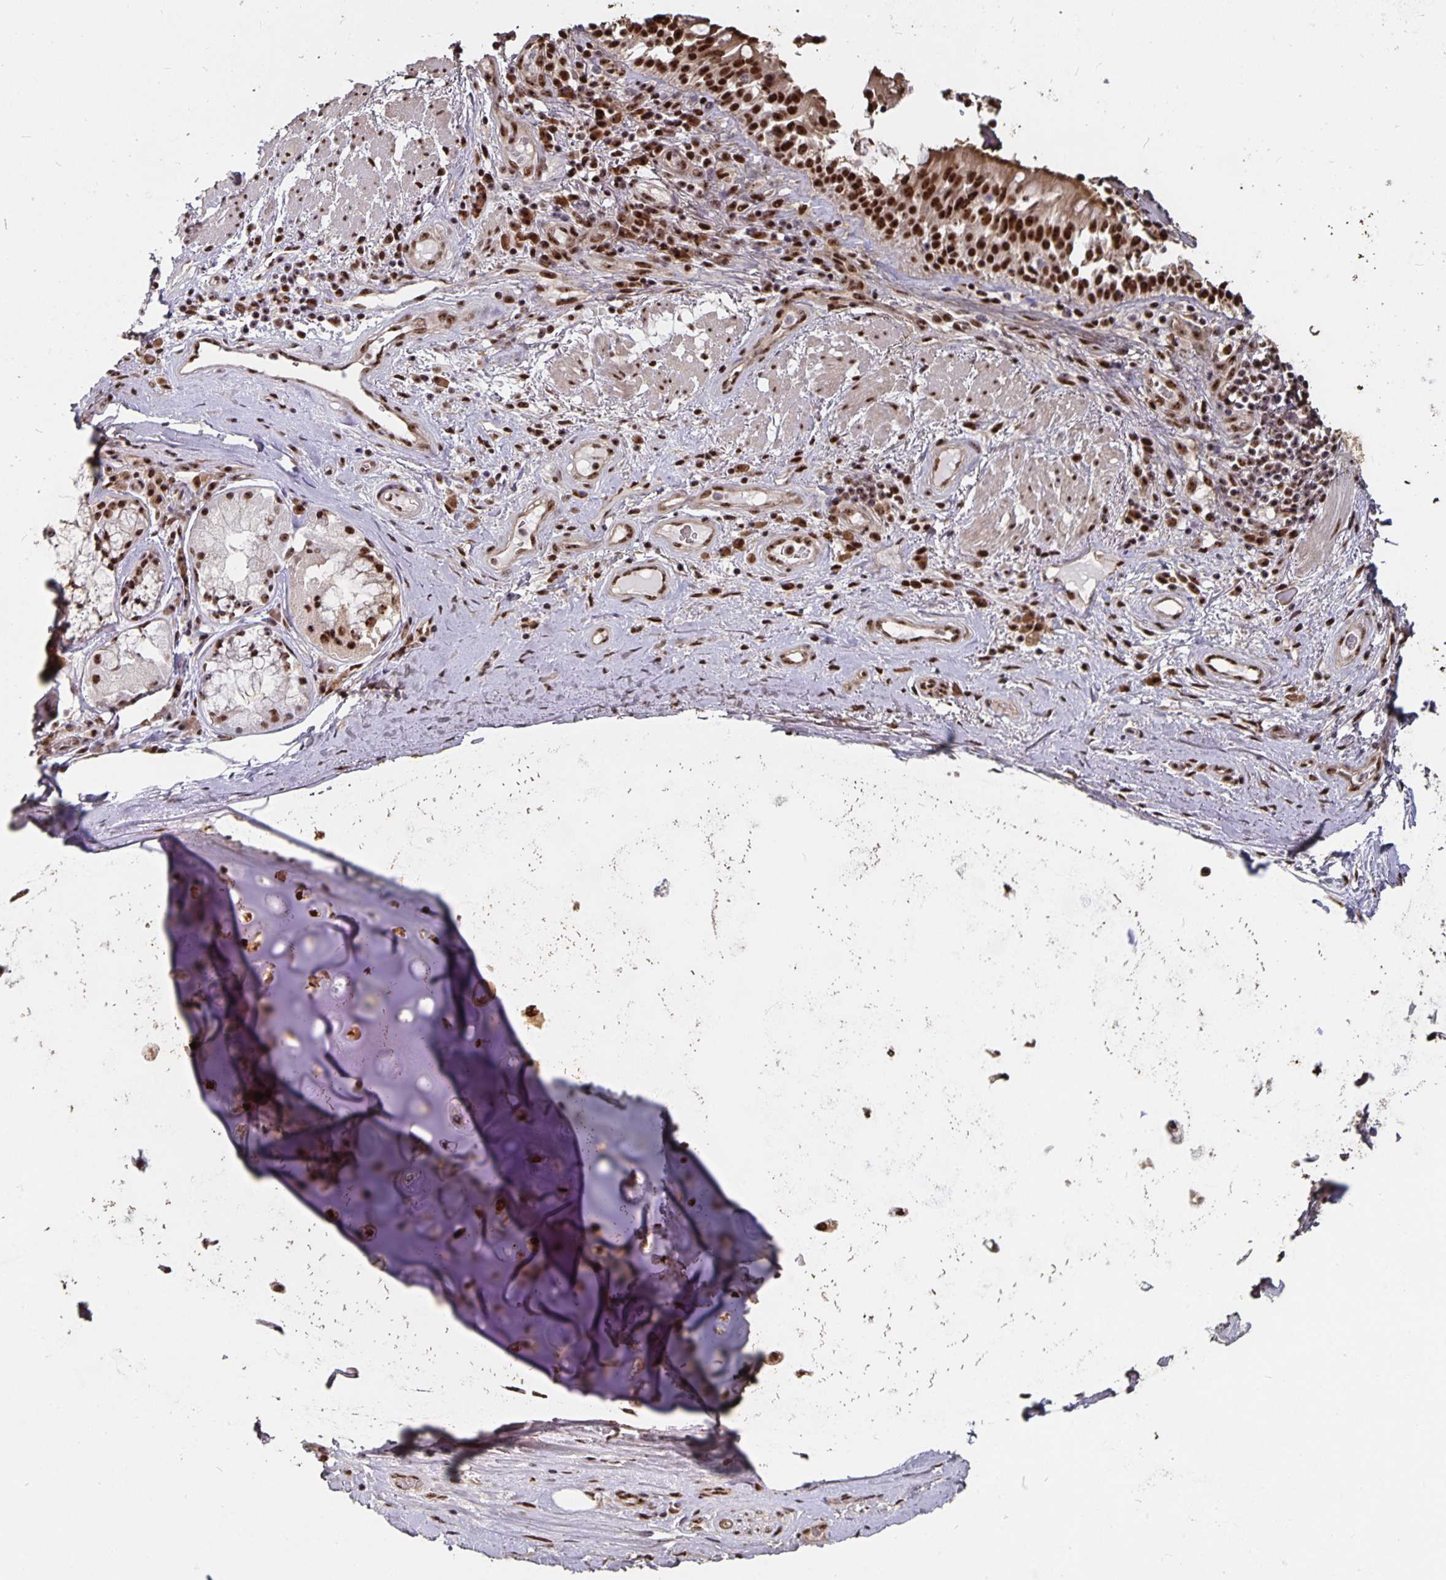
{"staining": {"intensity": "moderate", "quantity": ">75%", "location": "nuclear"}, "tissue": "soft tissue", "cell_type": "Chondrocytes", "image_type": "normal", "snomed": [{"axis": "morphology", "description": "Normal tissue, NOS"}, {"axis": "topography", "description": "Cartilage tissue"}, {"axis": "topography", "description": "Bronchus"}], "caption": "Brown immunohistochemical staining in unremarkable soft tissue shows moderate nuclear expression in about >75% of chondrocytes.", "gene": "LAS1L", "patient": {"sex": "male", "age": 64}}